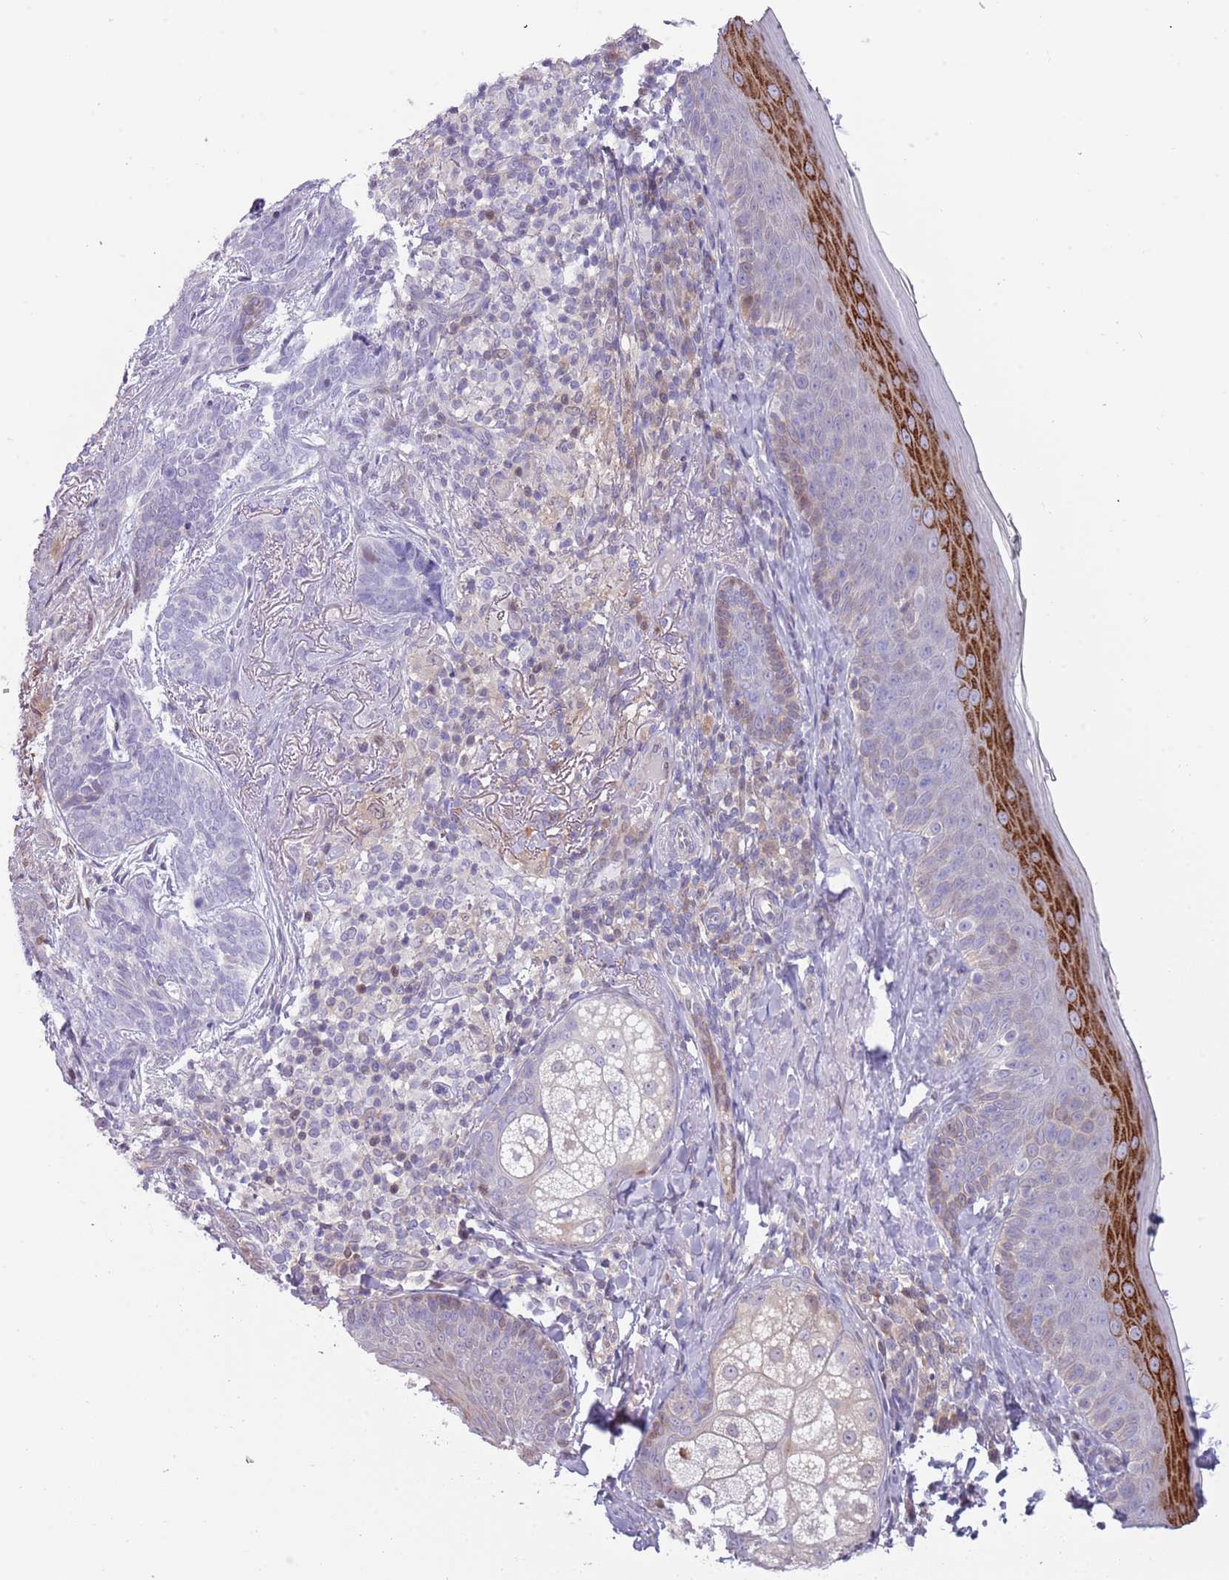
{"staining": {"intensity": "negative", "quantity": "none", "location": "none"}, "tissue": "skin", "cell_type": "Fibroblasts", "image_type": "normal", "snomed": [{"axis": "morphology", "description": "Normal tissue, NOS"}, {"axis": "topography", "description": "Skin"}], "caption": "IHC photomicrograph of benign skin: human skin stained with DAB (3,3'-diaminobenzidine) demonstrates no significant protein expression in fibroblasts. The staining was performed using DAB to visualize the protein expression in brown, while the nuclei were stained in blue with hematoxylin (Magnification: 20x).", "gene": "NBPF4", "patient": {"sex": "male", "age": 57}}